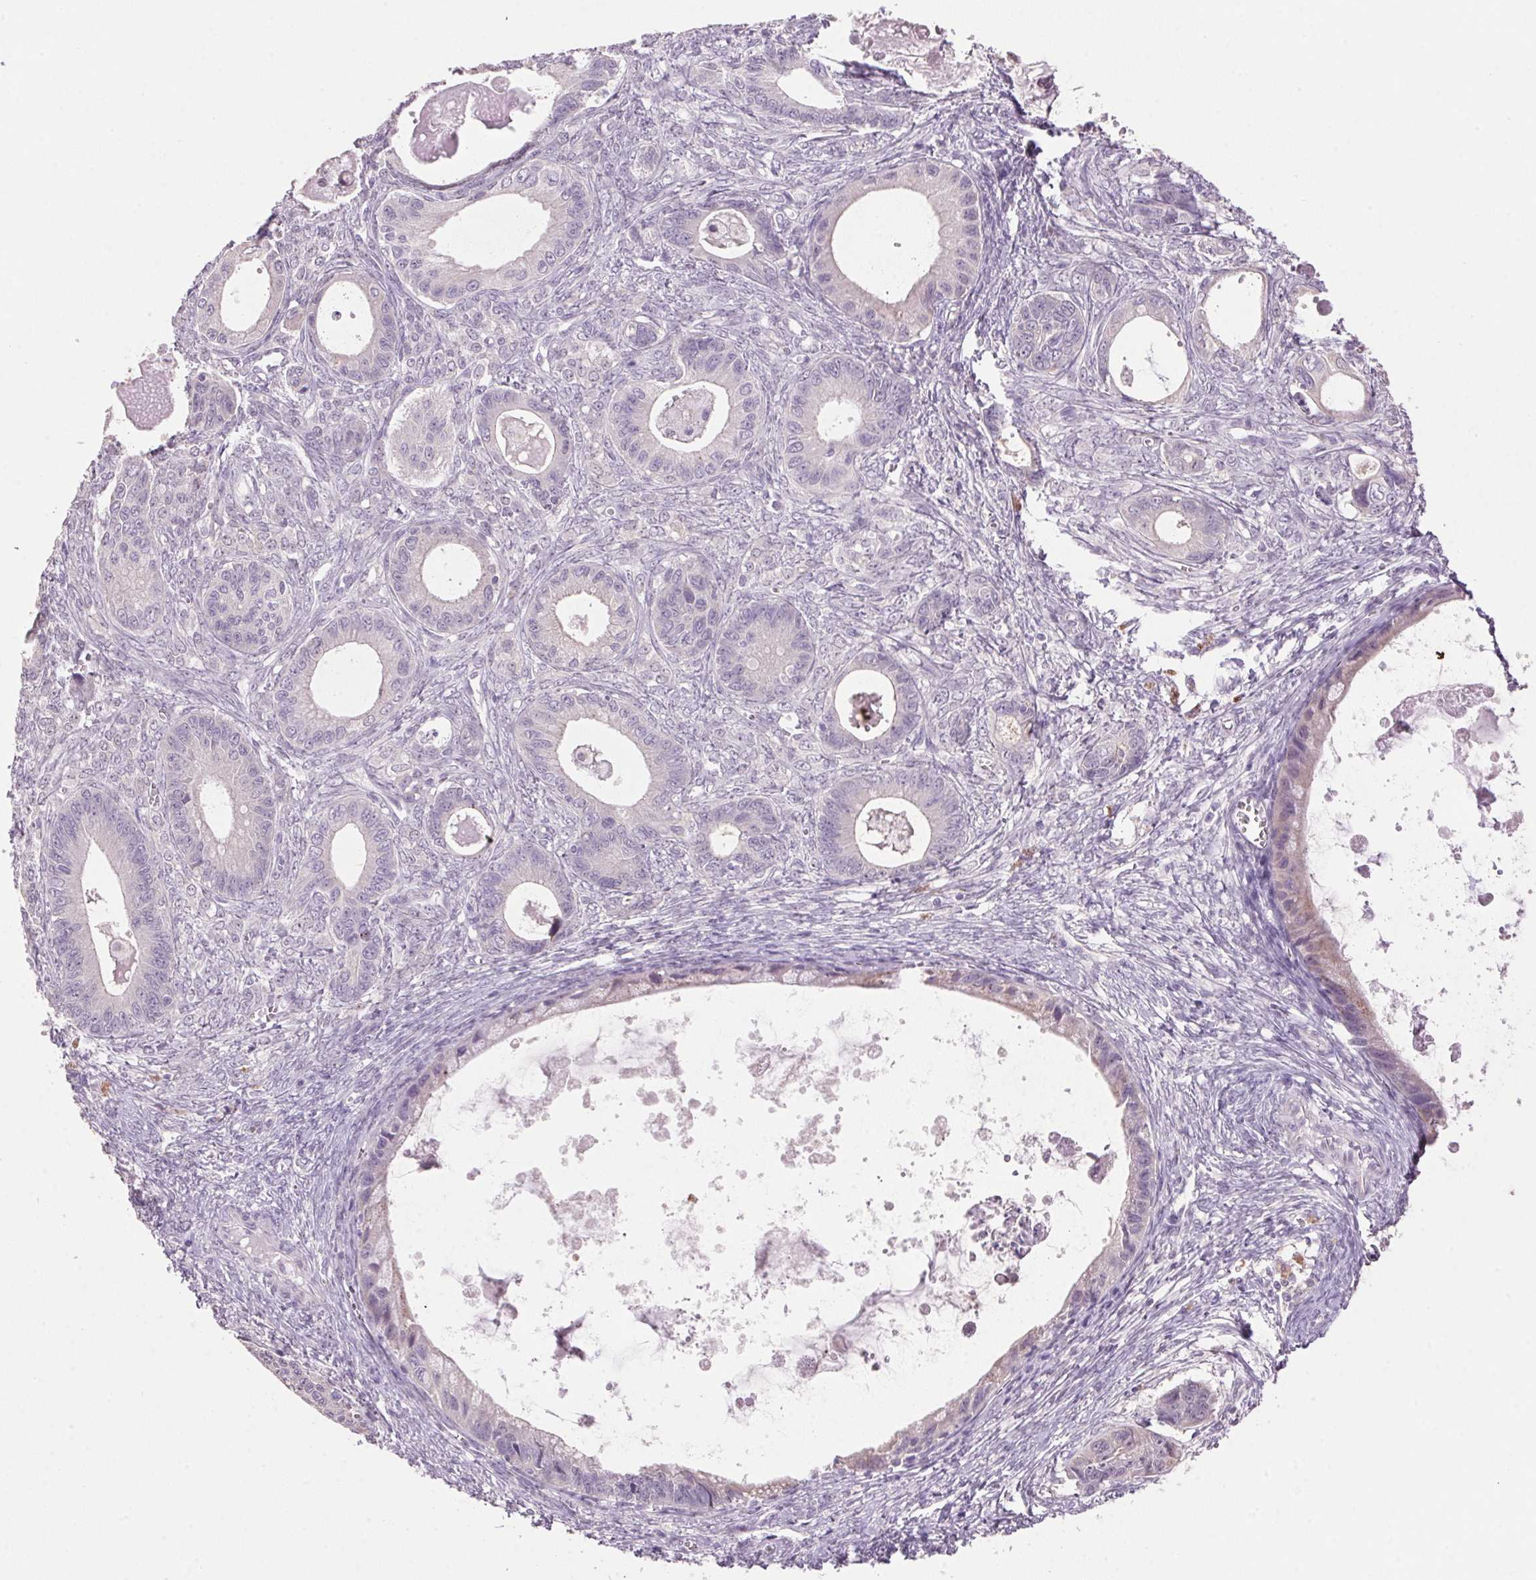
{"staining": {"intensity": "negative", "quantity": "none", "location": "none"}, "tissue": "ovarian cancer", "cell_type": "Tumor cells", "image_type": "cancer", "snomed": [{"axis": "morphology", "description": "Cystadenocarcinoma, mucinous, NOS"}, {"axis": "topography", "description": "Ovary"}], "caption": "Tumor cells are negative for brown protein staining in mucinous cystadenocarcinoma (ovarian). (IHC, brightfield microscopy, high magnification).", "gene": "VWA3B", "patient": {"sex": "female", "age": 64}}